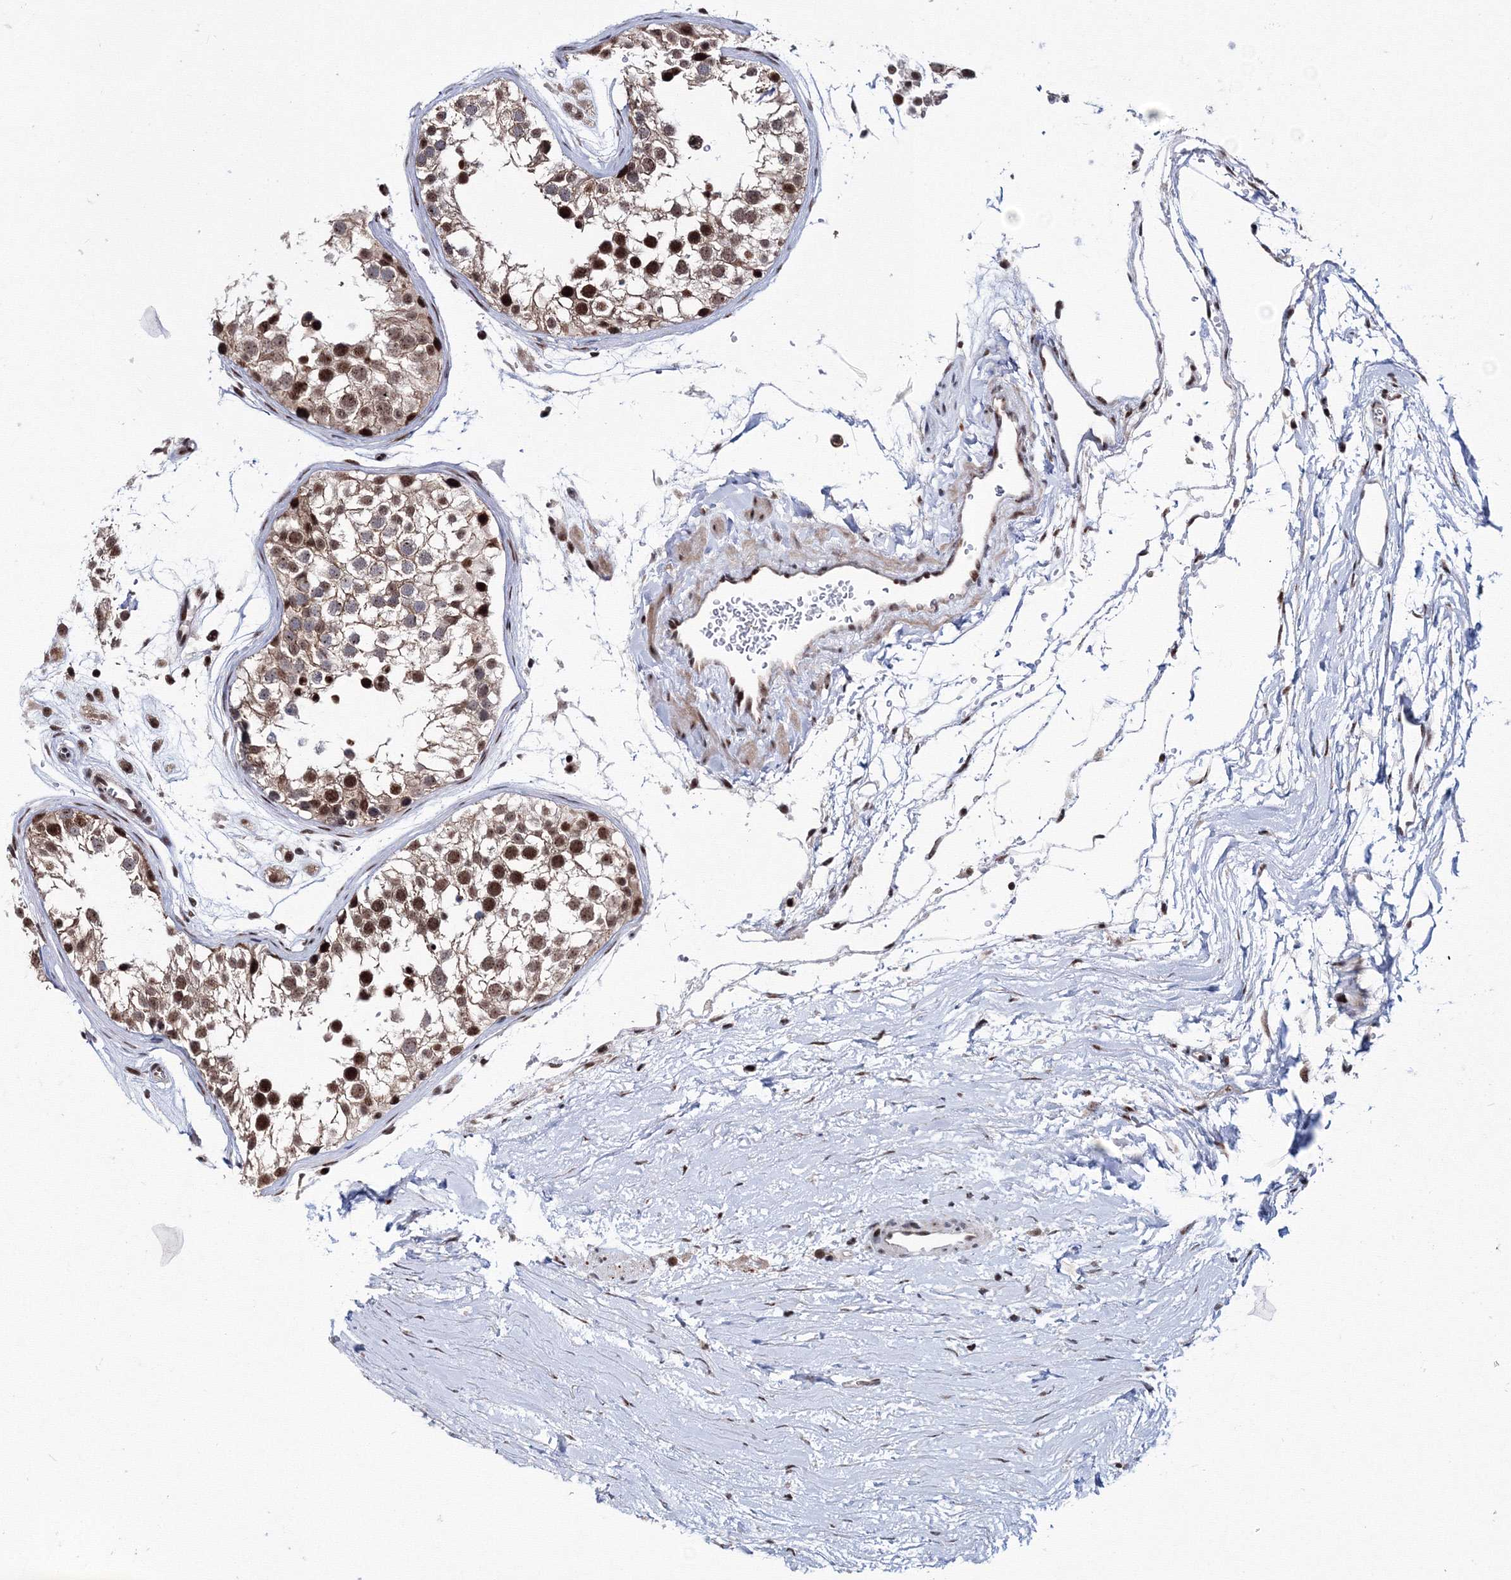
{"staining": {"intensity": "strong", "quantity": ">75%", "location": "nuclear"}, "tissue": "testis", "cell_type": "Cells in seminiferous ducts", "image_type": "normal", "snomed": [{"axis": "morphology", "description": "Normal tissue, NOS"}, {"axis": "morphology", "description": "Adenocarcinoma, metastatic, NOS"}, {"axis": "topography", "description": "Testis"}], "caption": "Strong nuclear staining for a protein is appreciated in about >75% of cells in seminiferous ducts of normal testis using immunohistochemistry.", "gene": "TATDN2", "patient": {"sex": "male", "age": 26}}